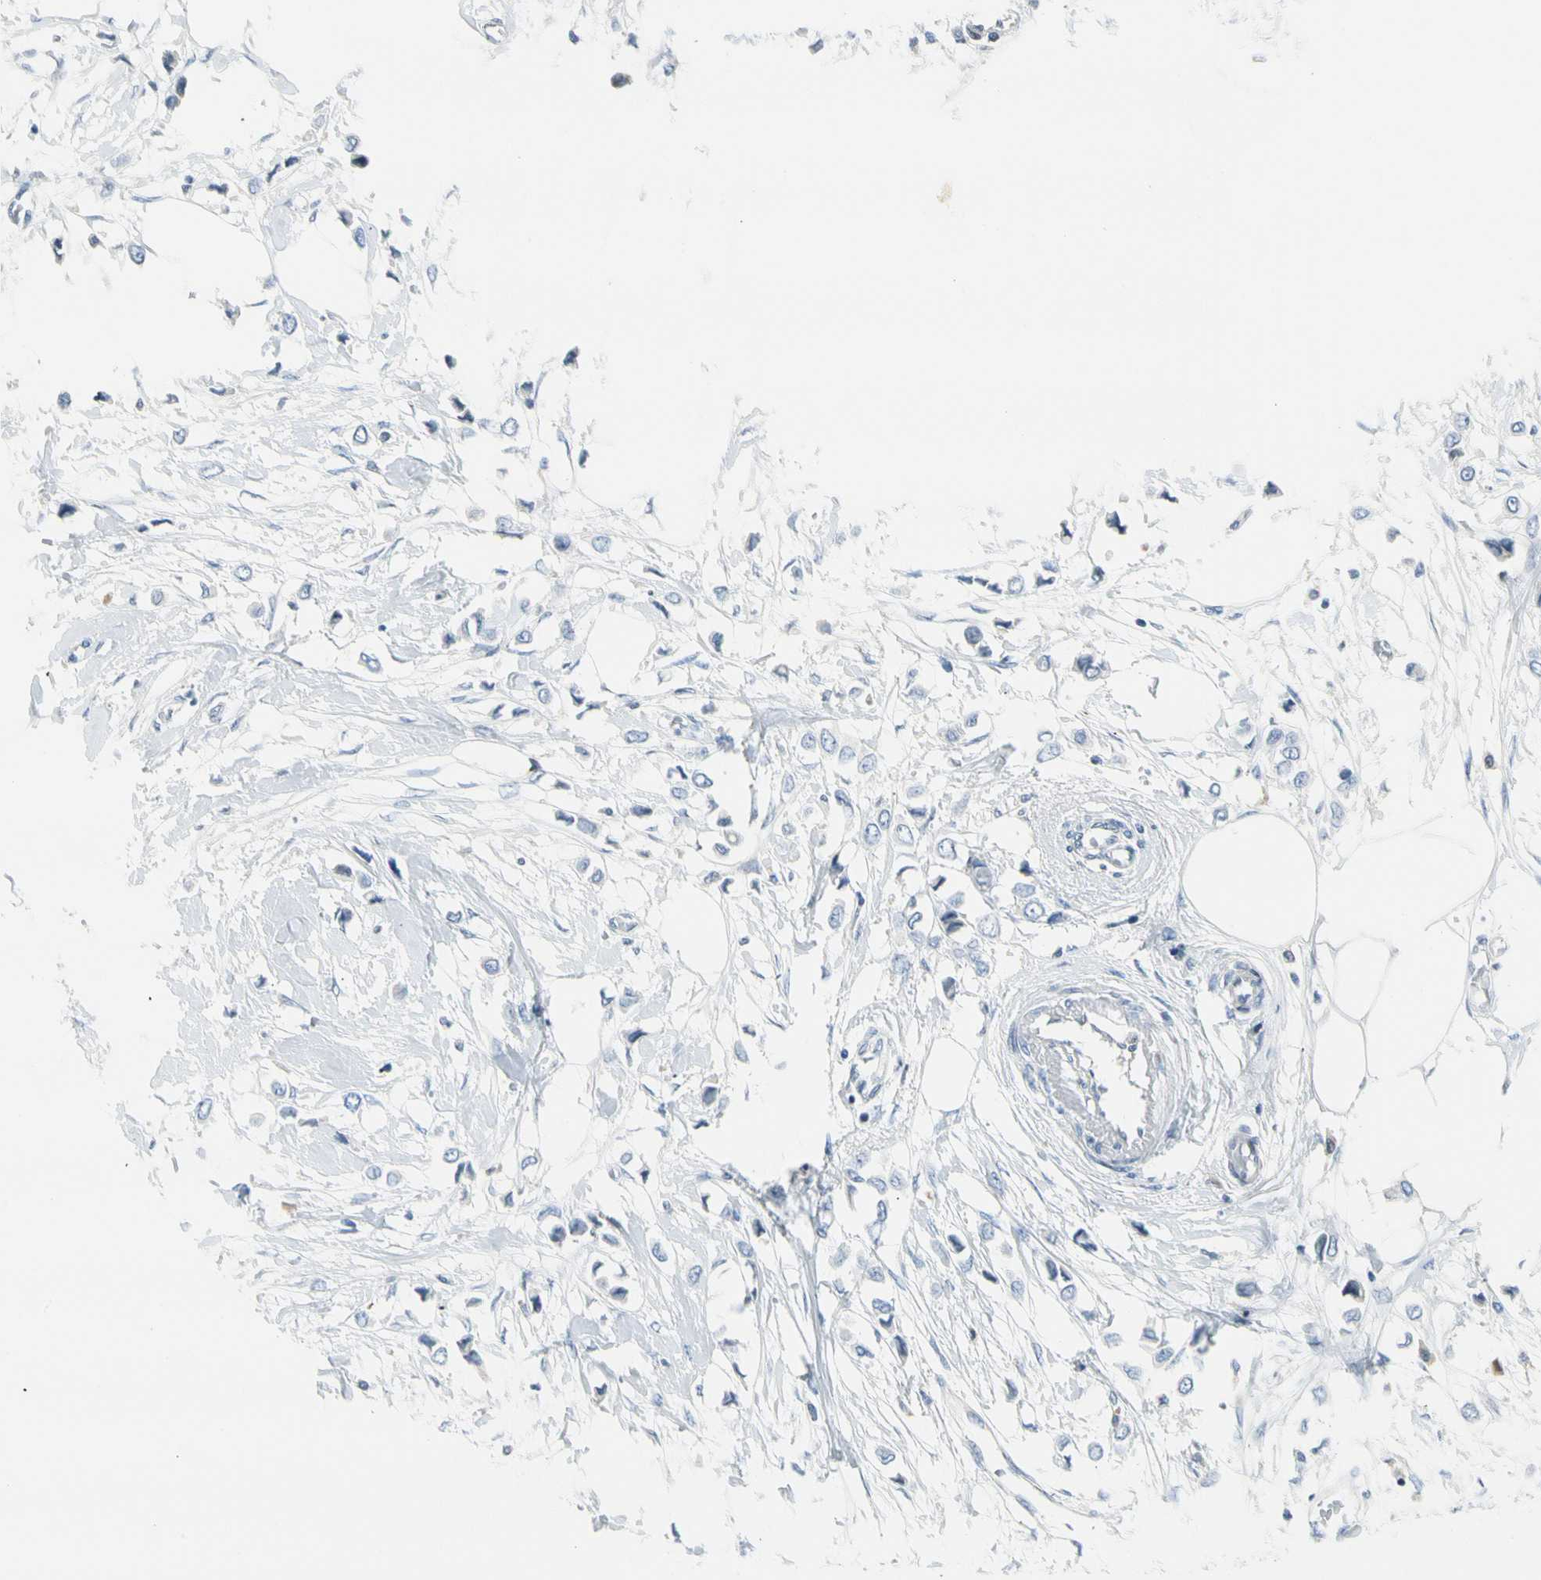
{"staining": {"intensity": "negative", "quantity": "none", "location": "none"}, "tissue": "breast cancer", "cell_type": "Tumor cells", "image_type": "cancer", "snomed": [{"axis": "morphology", "description": "Lobular carcinoma"}, {"axis": "topography", "description": "Breast"}], "caption": "Immunohistochemistry of breast cancer shows no positivity in tumor cells.", "gene": "TNFSF11", "patient": {"sex": "female", "age": 51}}